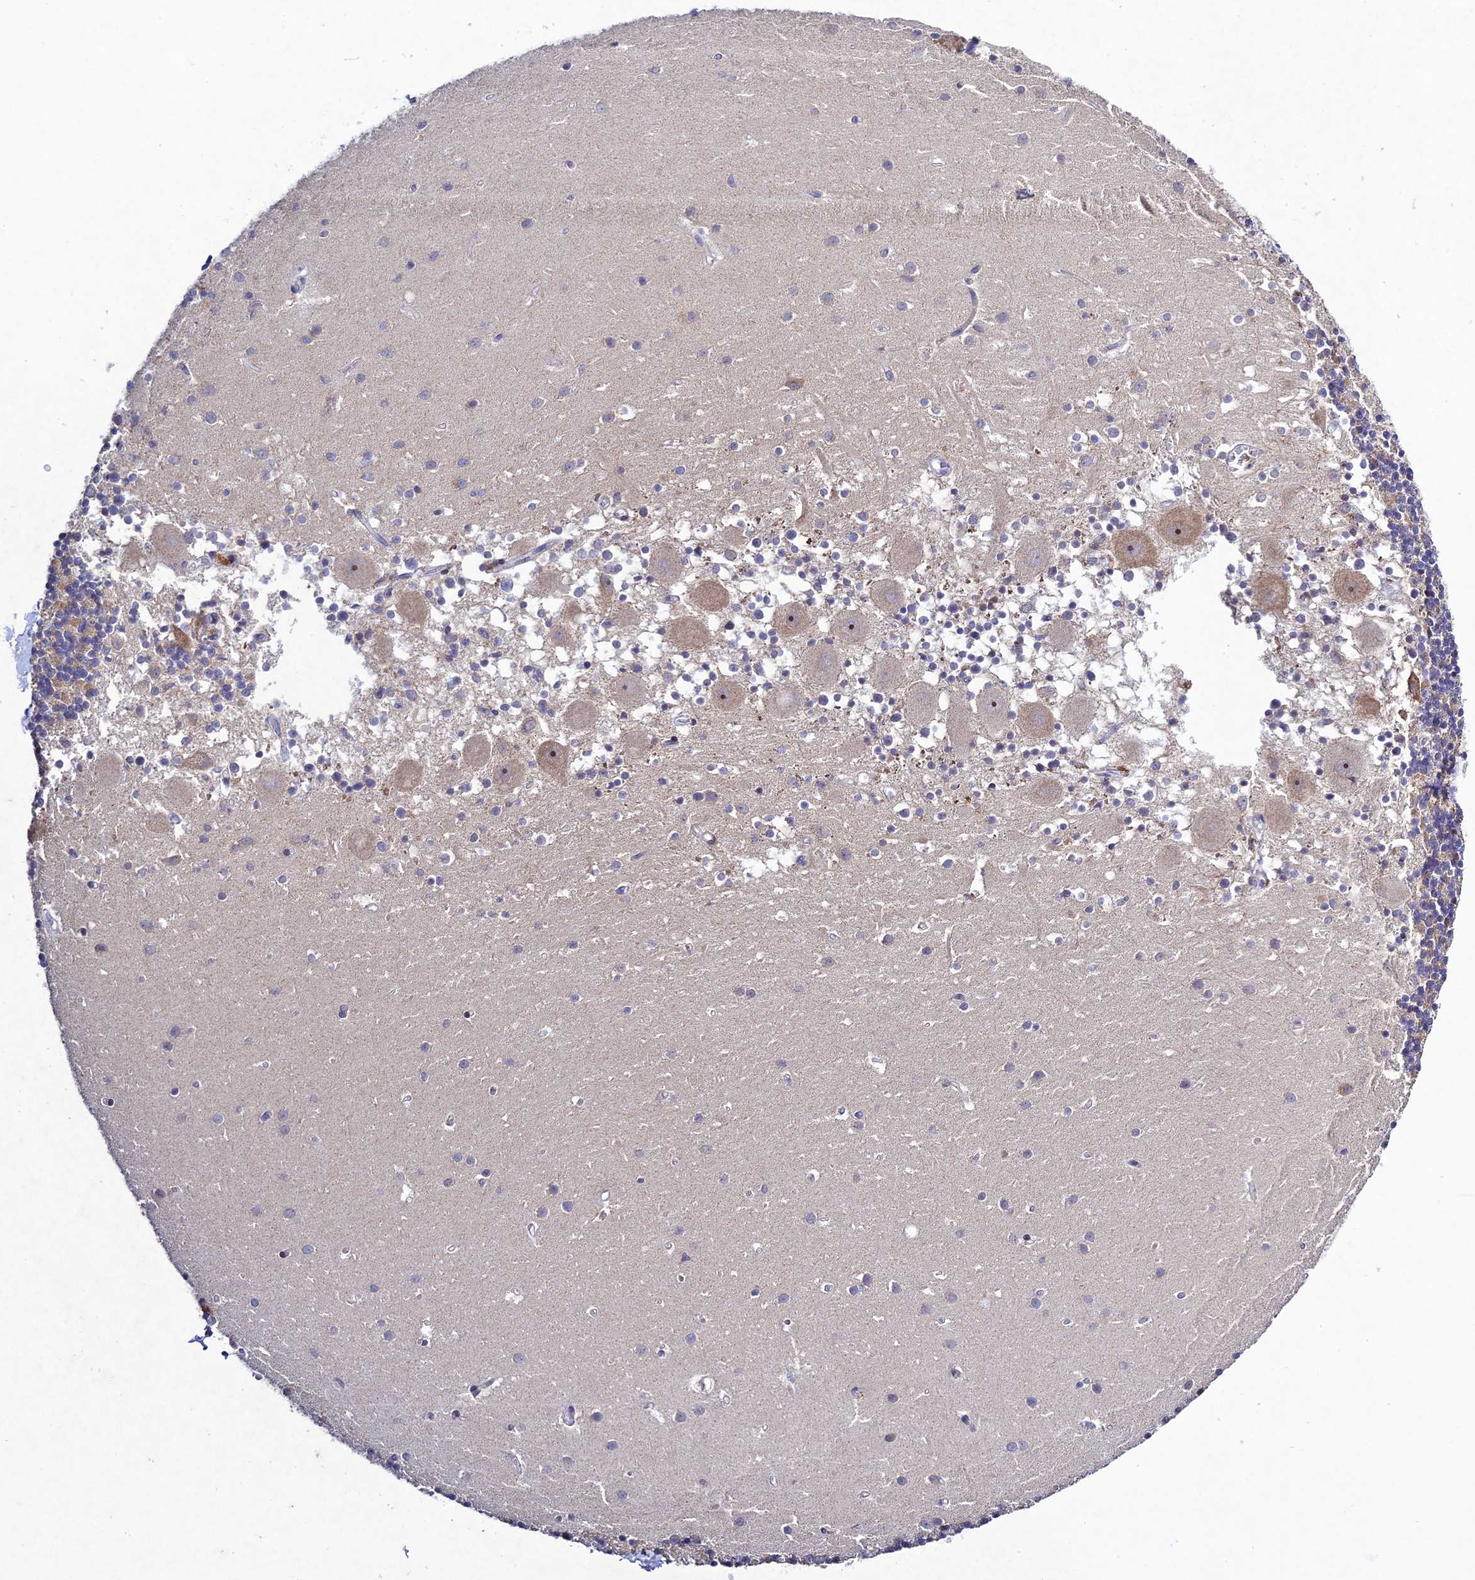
{"staining": {"intensity": "negative", "quantity": "none", "location": "none"}, "tissue": "cerebellum", "cell_type": "Cells in granular layer", "image_type": "normal", "snomed": [{"axis": "morphology", "description": "Normal tissue, NOS"}, {"axis": "topography", "description": "Cerebellum"}], "caption": "Immunohistochemistry (IHC) of normal cerebellum demonstrates no expression in cells in granular layer.", "gene": "CHST5", "patient": {"sex": "male", "age": 54}}